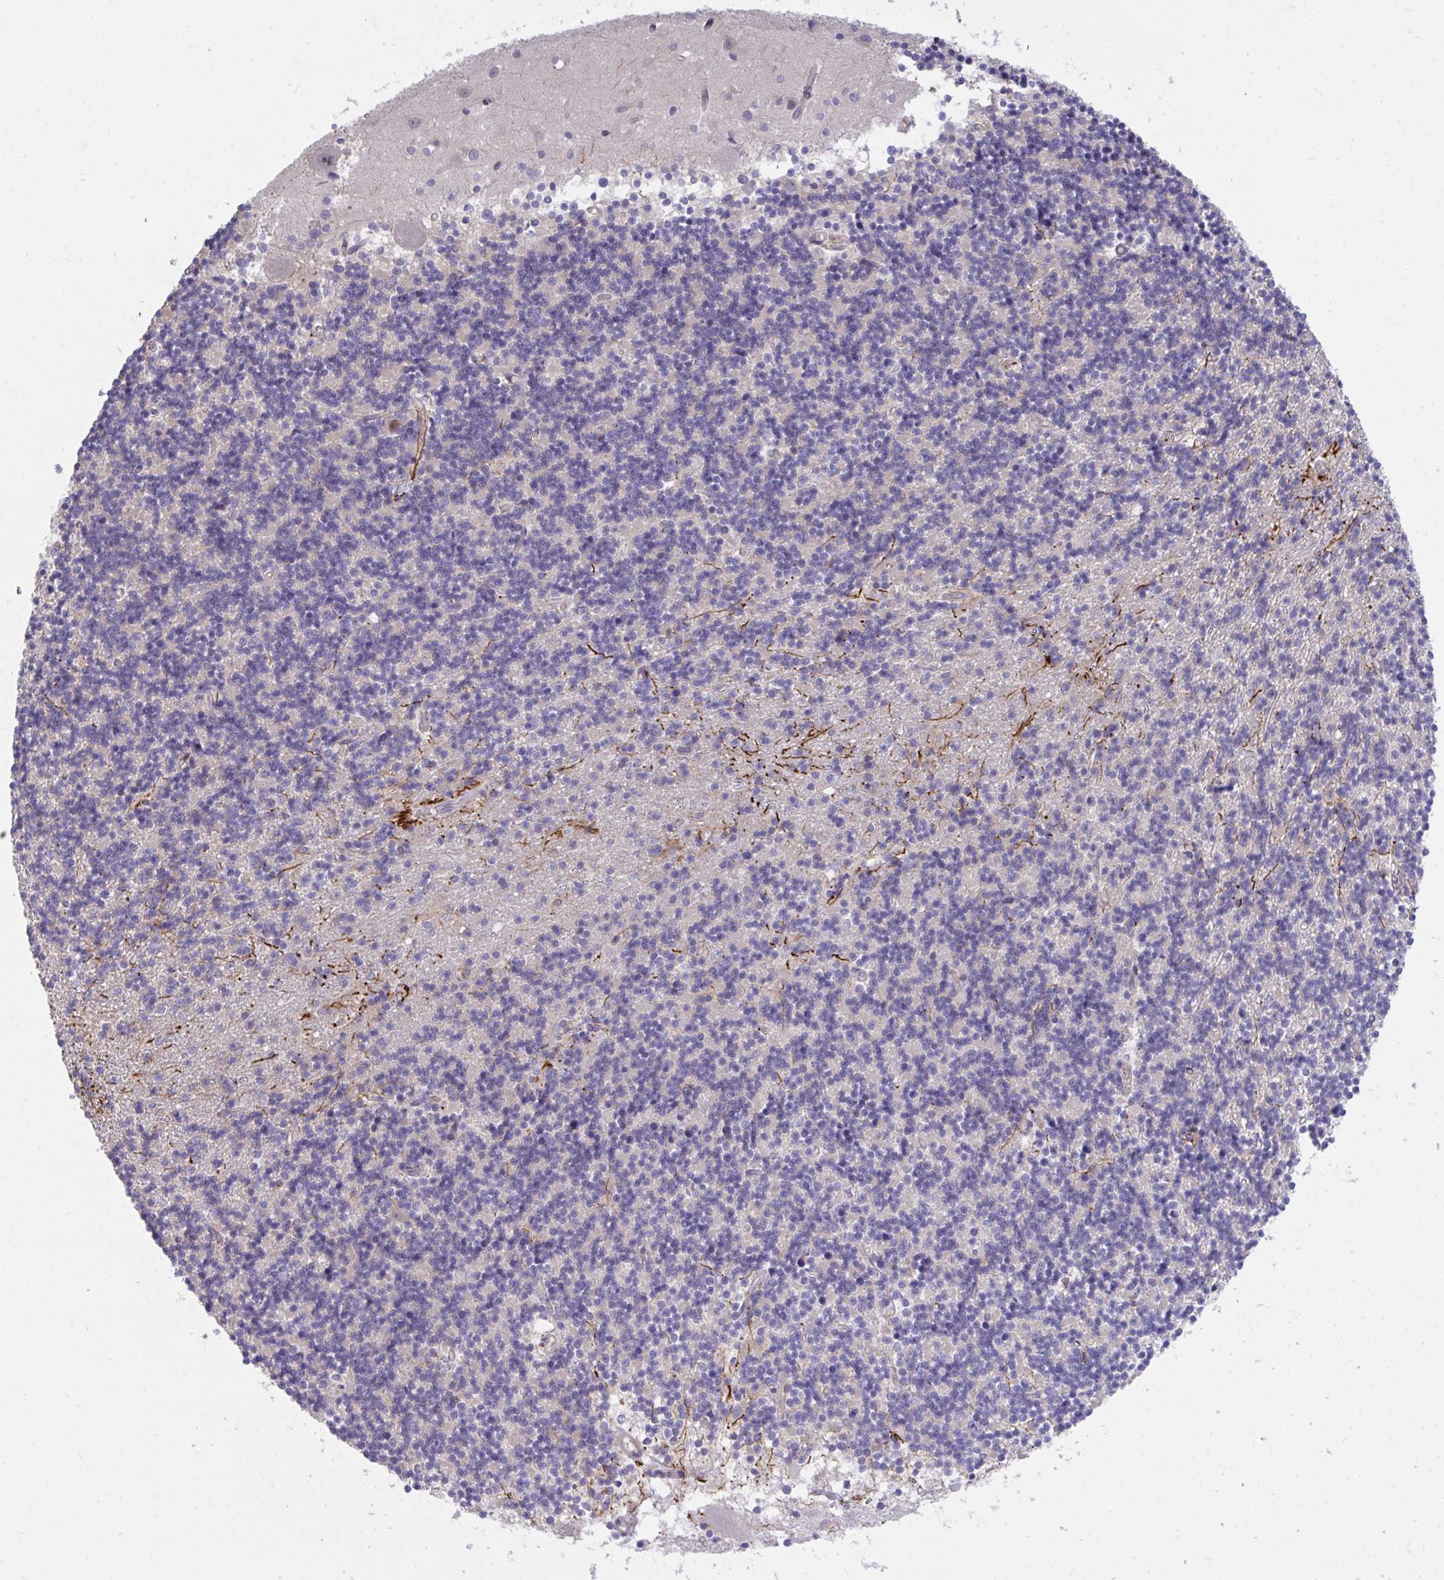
{"staining": {"intensity": "negative", "quantity": "none", "location": "none"}, "tissue": "cerebellum", "cell_type": "Cells in granular layer", "image_type": "normal", "snomed": [{"axis": "morphology", "description": "Normal tissue, NOS"}, {"axis": "topography", "description": "Cerebellum"}], "caption": "This is a micrograph of IHC staining of unremarkable cerebellum, which shows no positivity in cells in granular layer. (Brightfield microscopy of DAB (3,3'-diaminobenzidine) immunohistochemistry (IHC) at high magnification).", "gene": "CENPQ", "patient": {"sex": "male", "age": 54}}